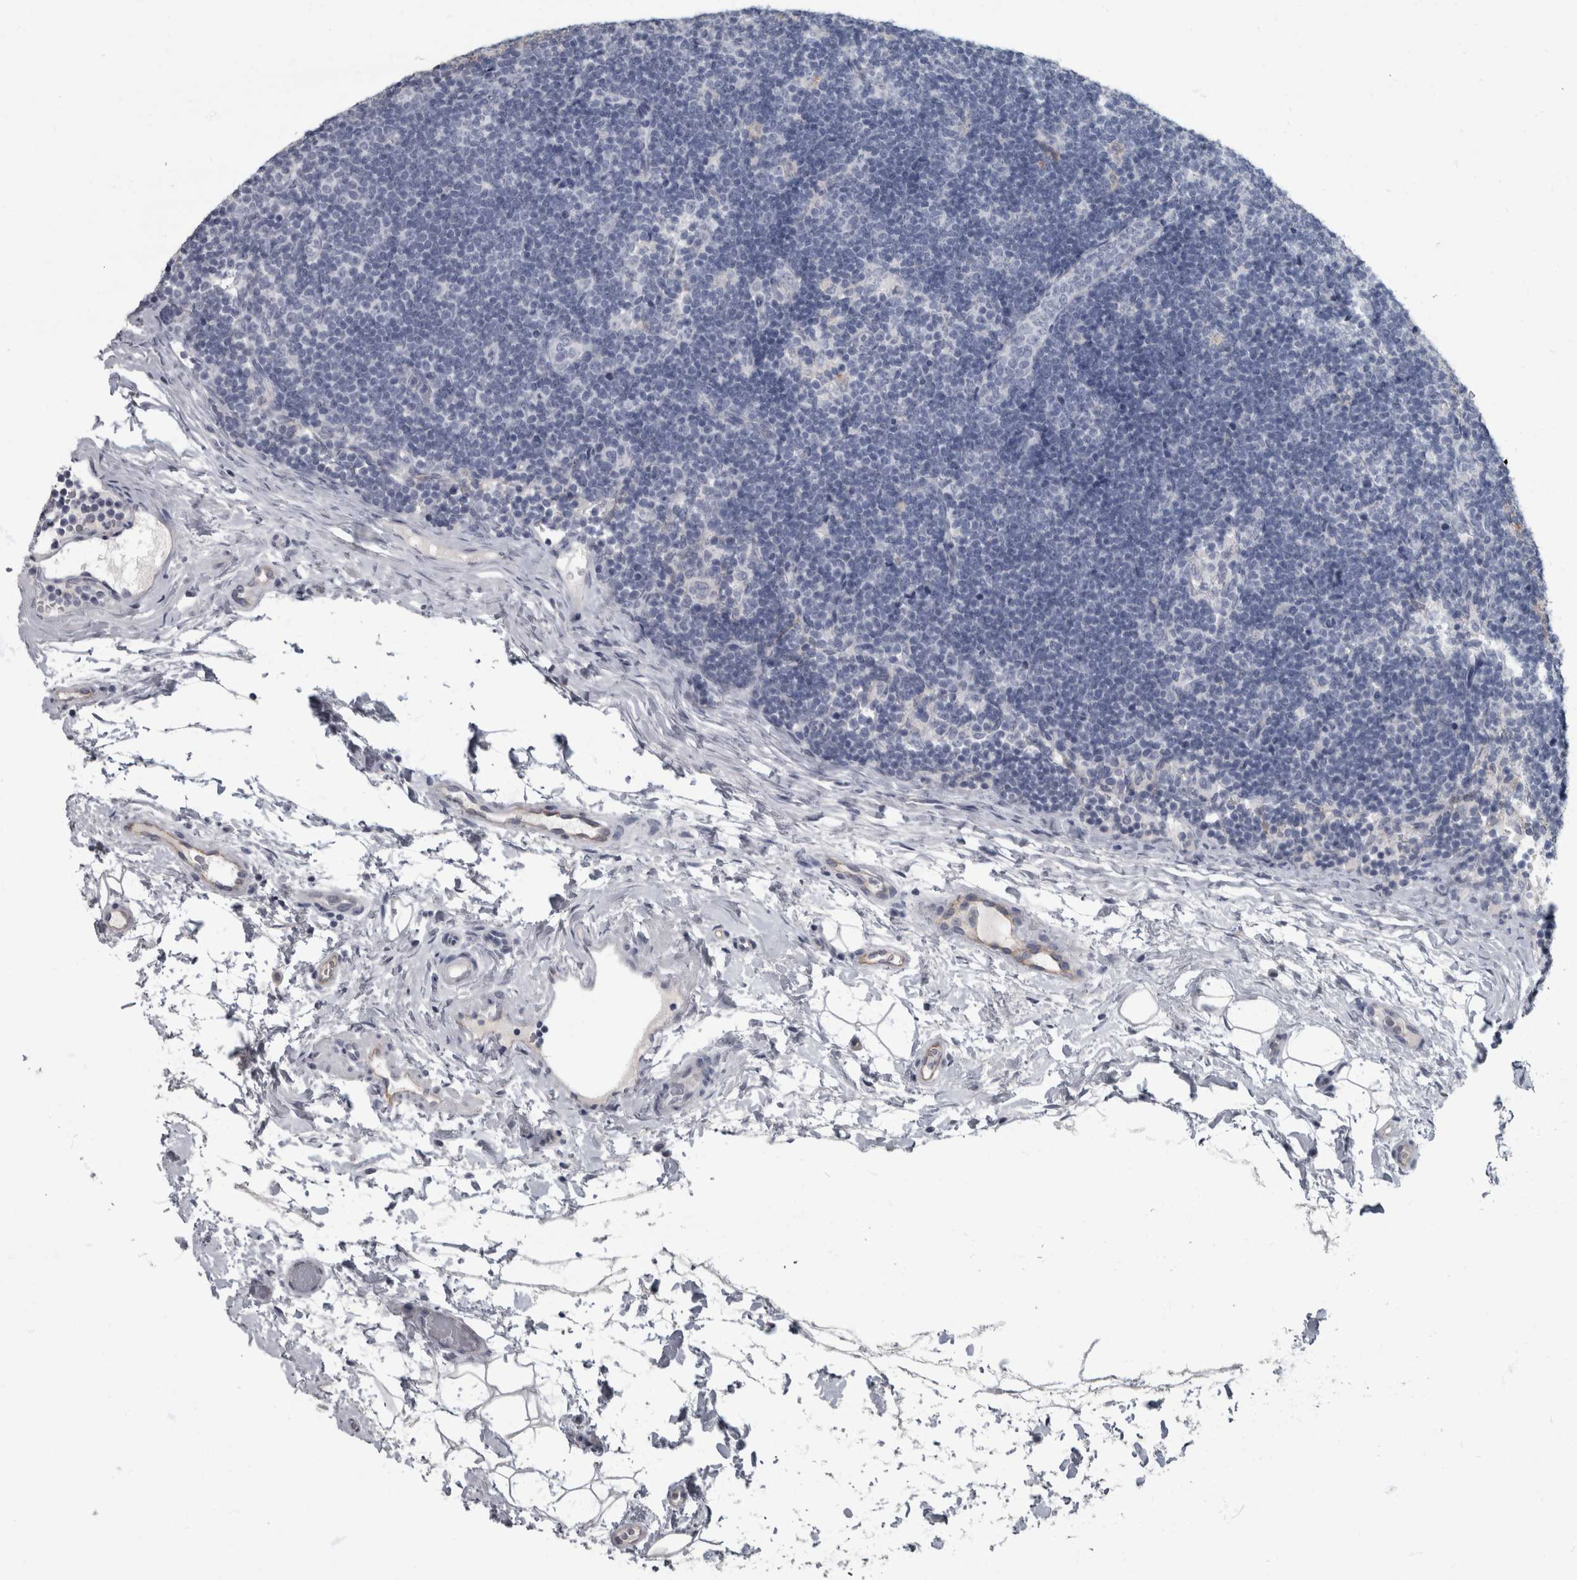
{"staining": {"intensity": "negative", "quantity": "none", "location": "none"}, "tissue": "lymph node", "cell_type": "Germinal center cells", "image_type": "normal", "snomed": [{"axis": "morphology", "description": "Normal tissue, NOS"}, {"axis": "topography", "description": "Lymph node"}], "caption": "Germinal center cells show no significant staining in normal lymph node. Nuclei are stained in blue.", "gene": "DSG2", "patient": {"sex": "female", "age": 22}}